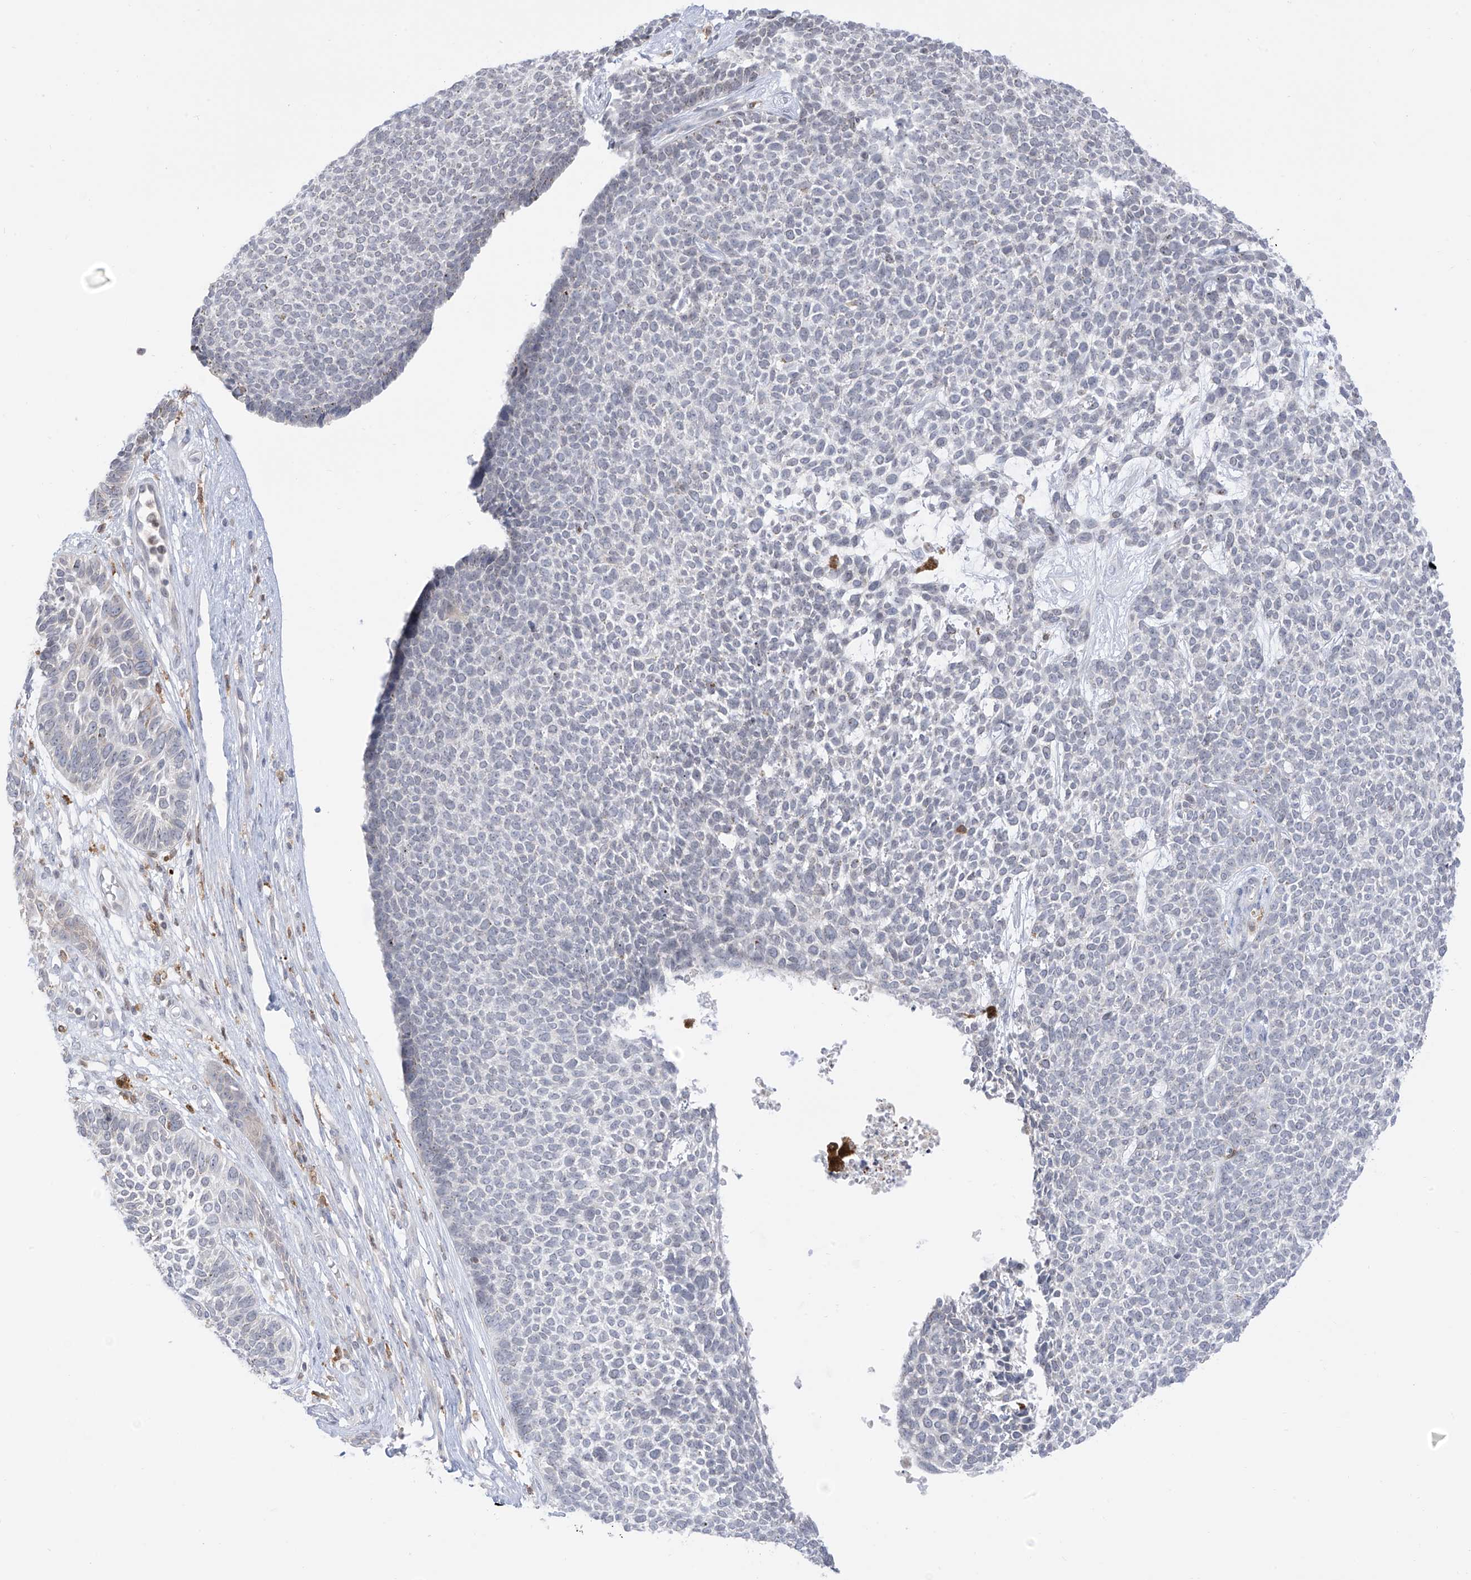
{"staining": {"intensity": "negative", "quantity": "none", "location": "none"}, "tissue": "skin cancer", "cell_type": "Tumor cells", "image_type": "cancer", "snomed": [{"axis": "morphology", "description": "Basal cell carcinoma"}, {"axis": "topography", "description": "Skin"}], "caption": "Image shows no significant protein staining in tumor cells of skin basal cell carcinoma.", "gene": "TBXAS1", "patient": {"sex": "female", "age": 84}}